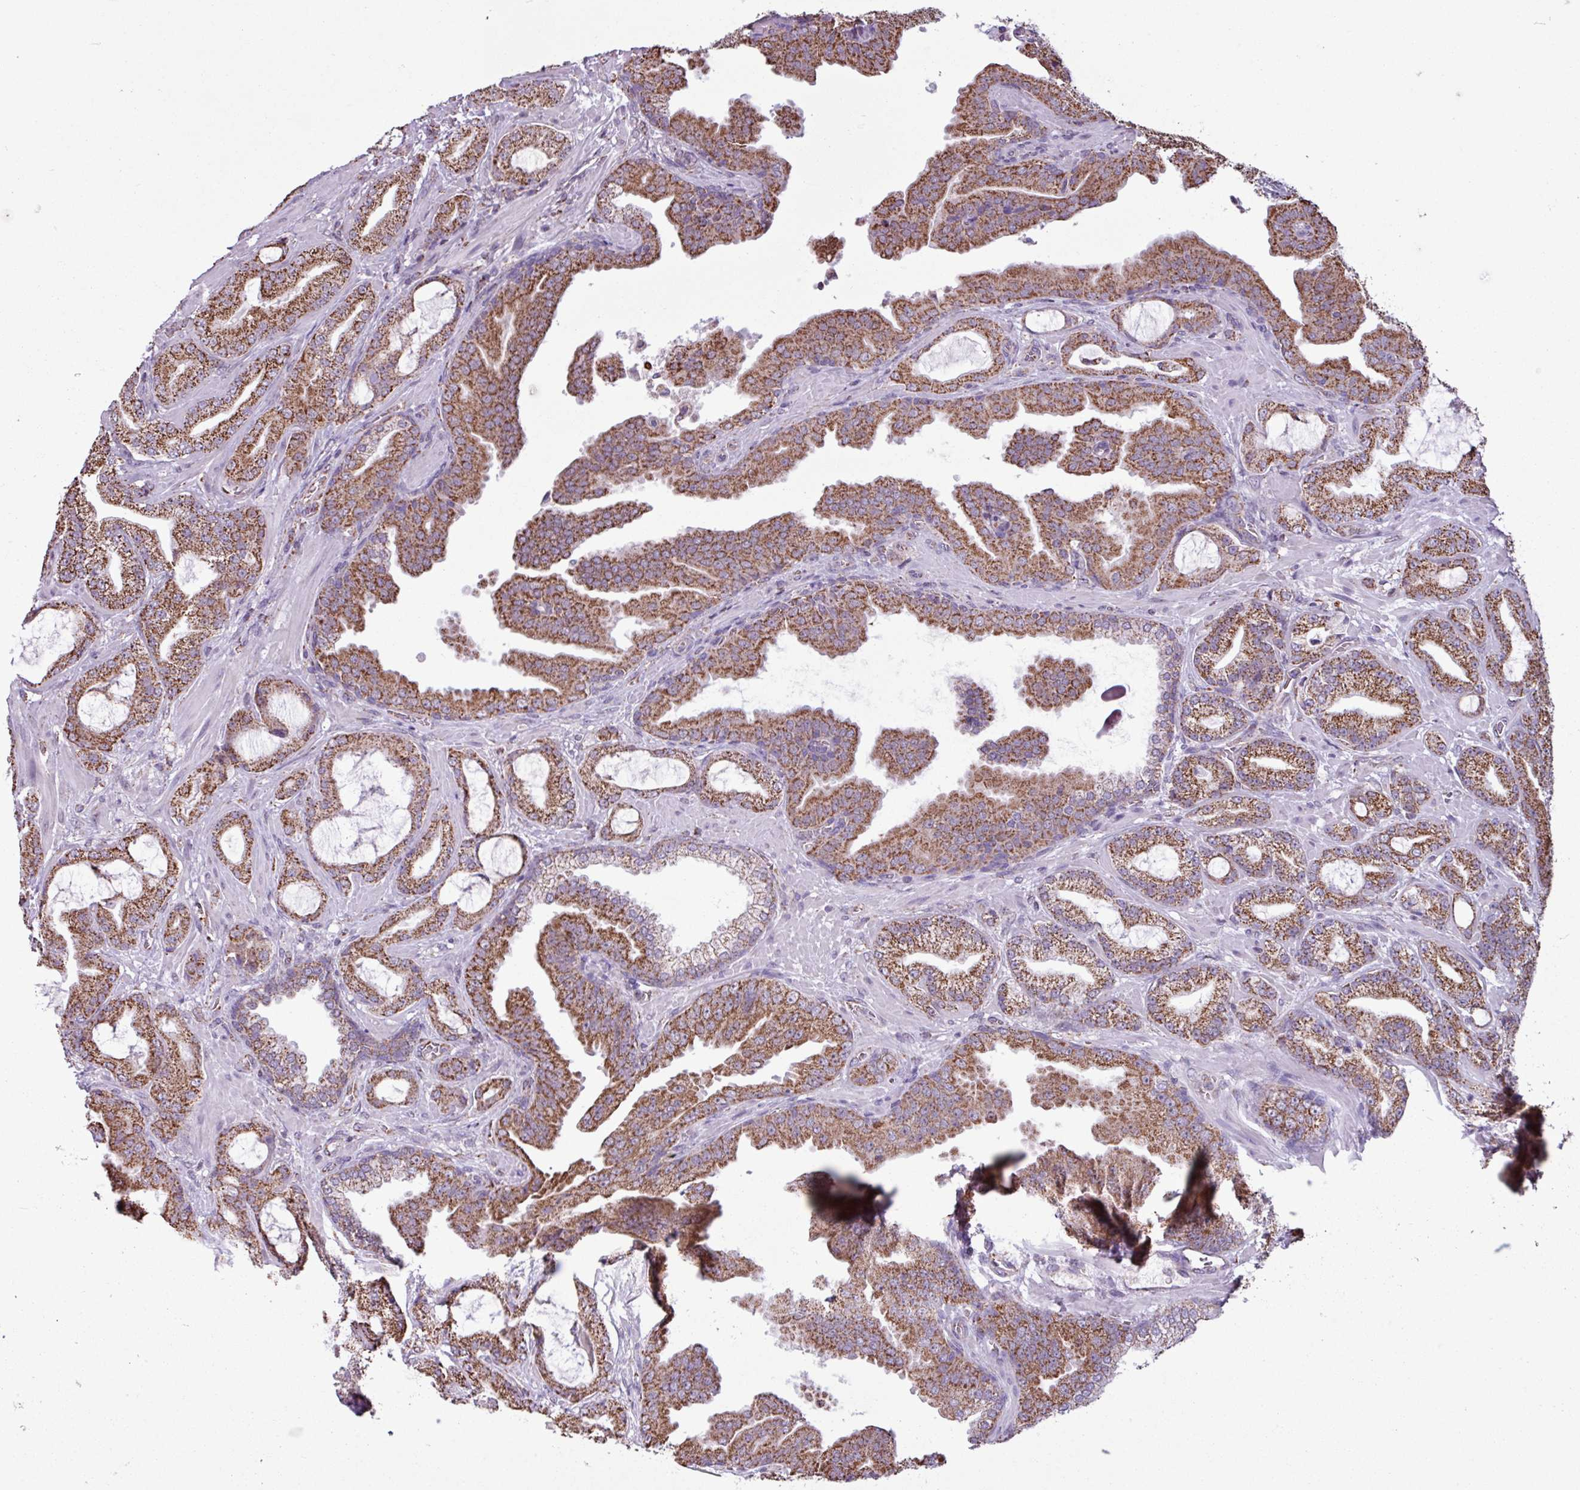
{"staining": {"intensity": "strong", "quantity": ">75%", "location": "cytoplasmic/membranous"}, "tissue": "prostate cancer", "cell_type": "Tumor cells", "image_type": "cancer", "snomed": [{"axis": "morphology", "description": "Adenocarcinoma, High grade"}, {"axis": "topography", "description": "Prostate"}], "caption": "About >75% of tumor cells in prostate cancer (adenocarcinoma (high-grade)) display strong cytoplasmic/membranous protein expression as visualized by brown immunohistochemical staining.", "gene": "ALG8", "patient": {"sex": "male", "age": 68}}